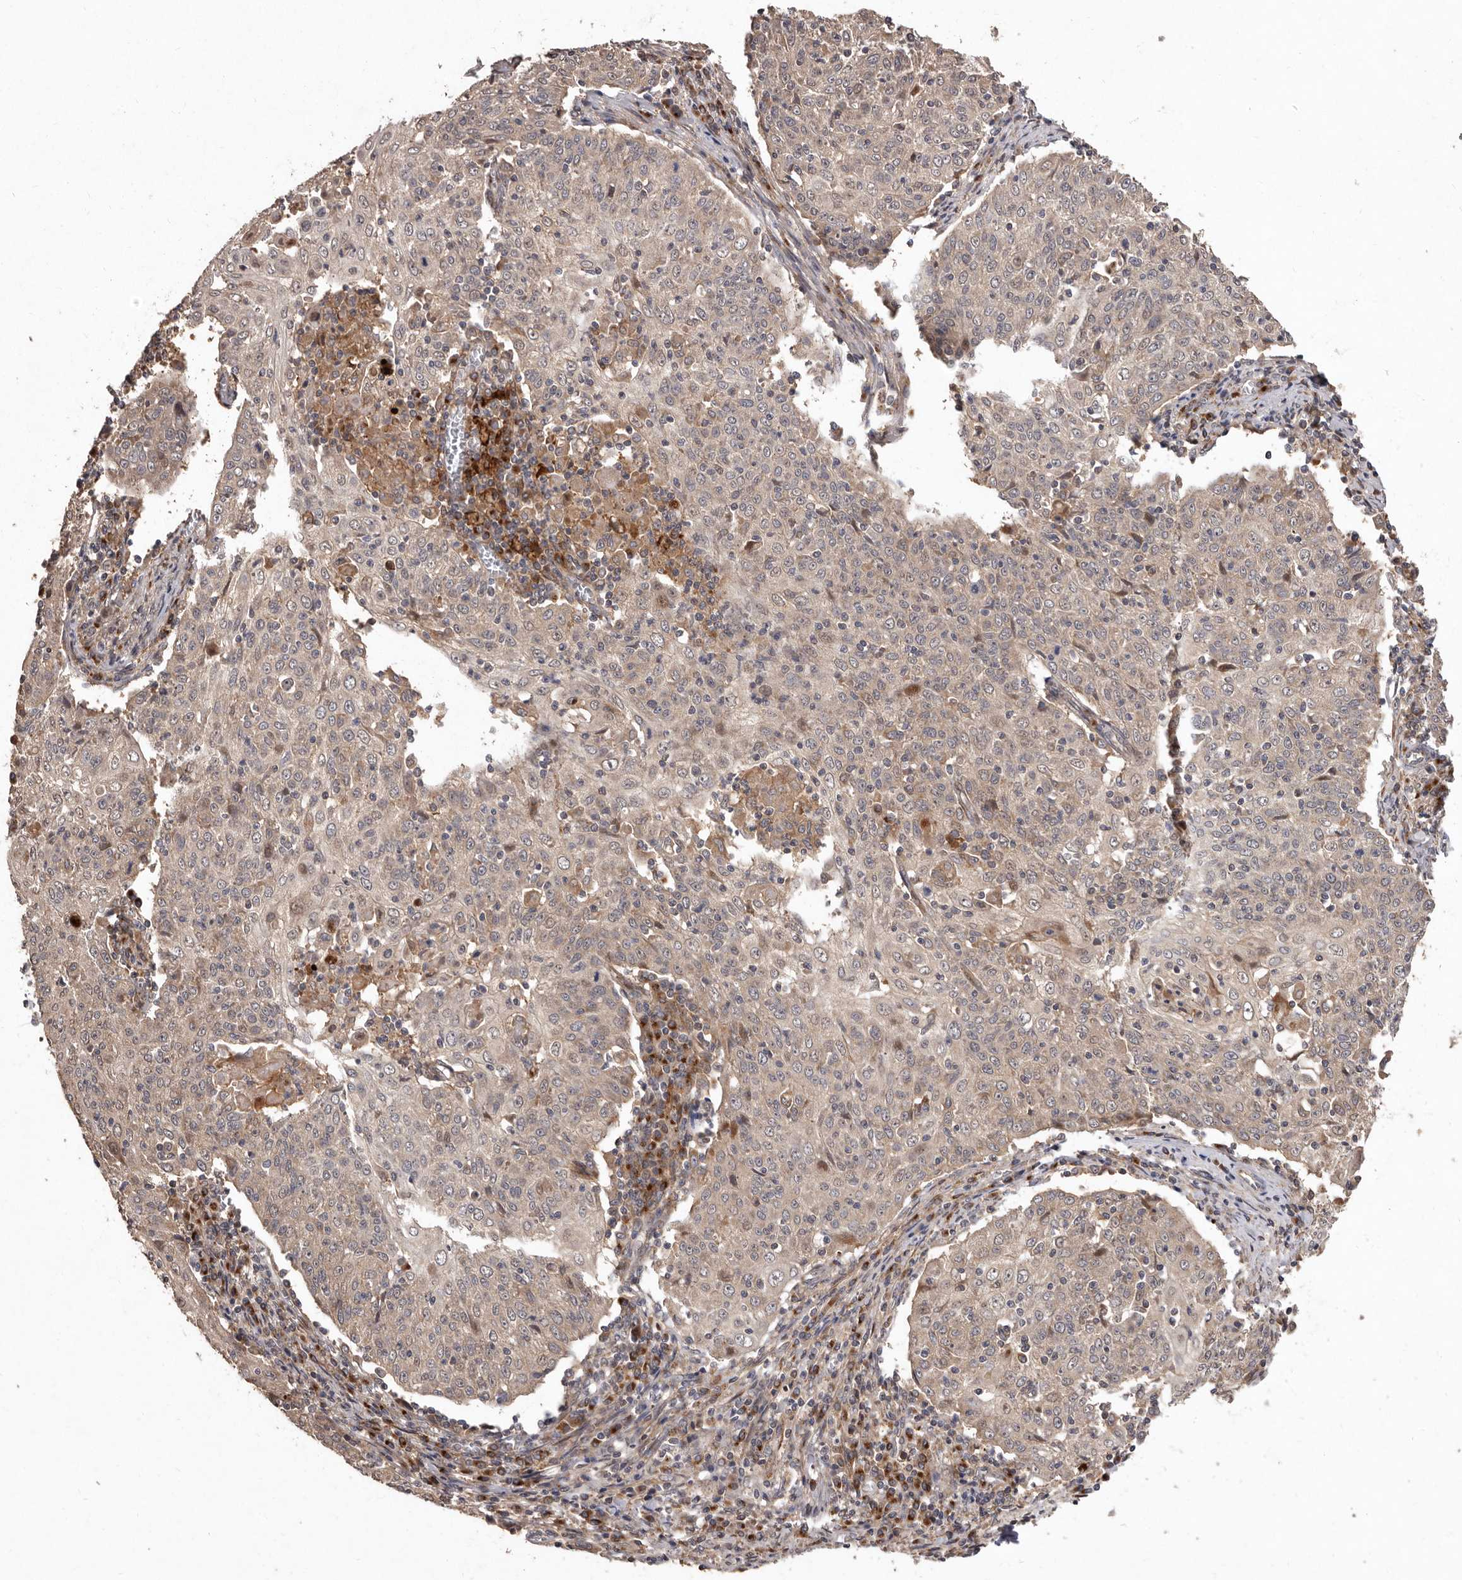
{"staining": {"intensity": "weak", "quantity": ">75%", "location": "cytoplasmic/membranous"}, "tissue": "cervical cancer", "cell_type": "Tumor cells", "image_type": "cancer", "snomed": [{"axis": "morphology", "description": "Squamous cell carcinoma, NOS"}, {"axis": "topography", "description": "Cervix"}], "caption": "Protein analysis of cervical cancer (squamous cell carcinoma) tissue exhibits weak cytoplasmic/membranous expression in about >75% of tumor cells.", "gene": "FLAD1", "patient": {"sex": "female", "age": 48}}